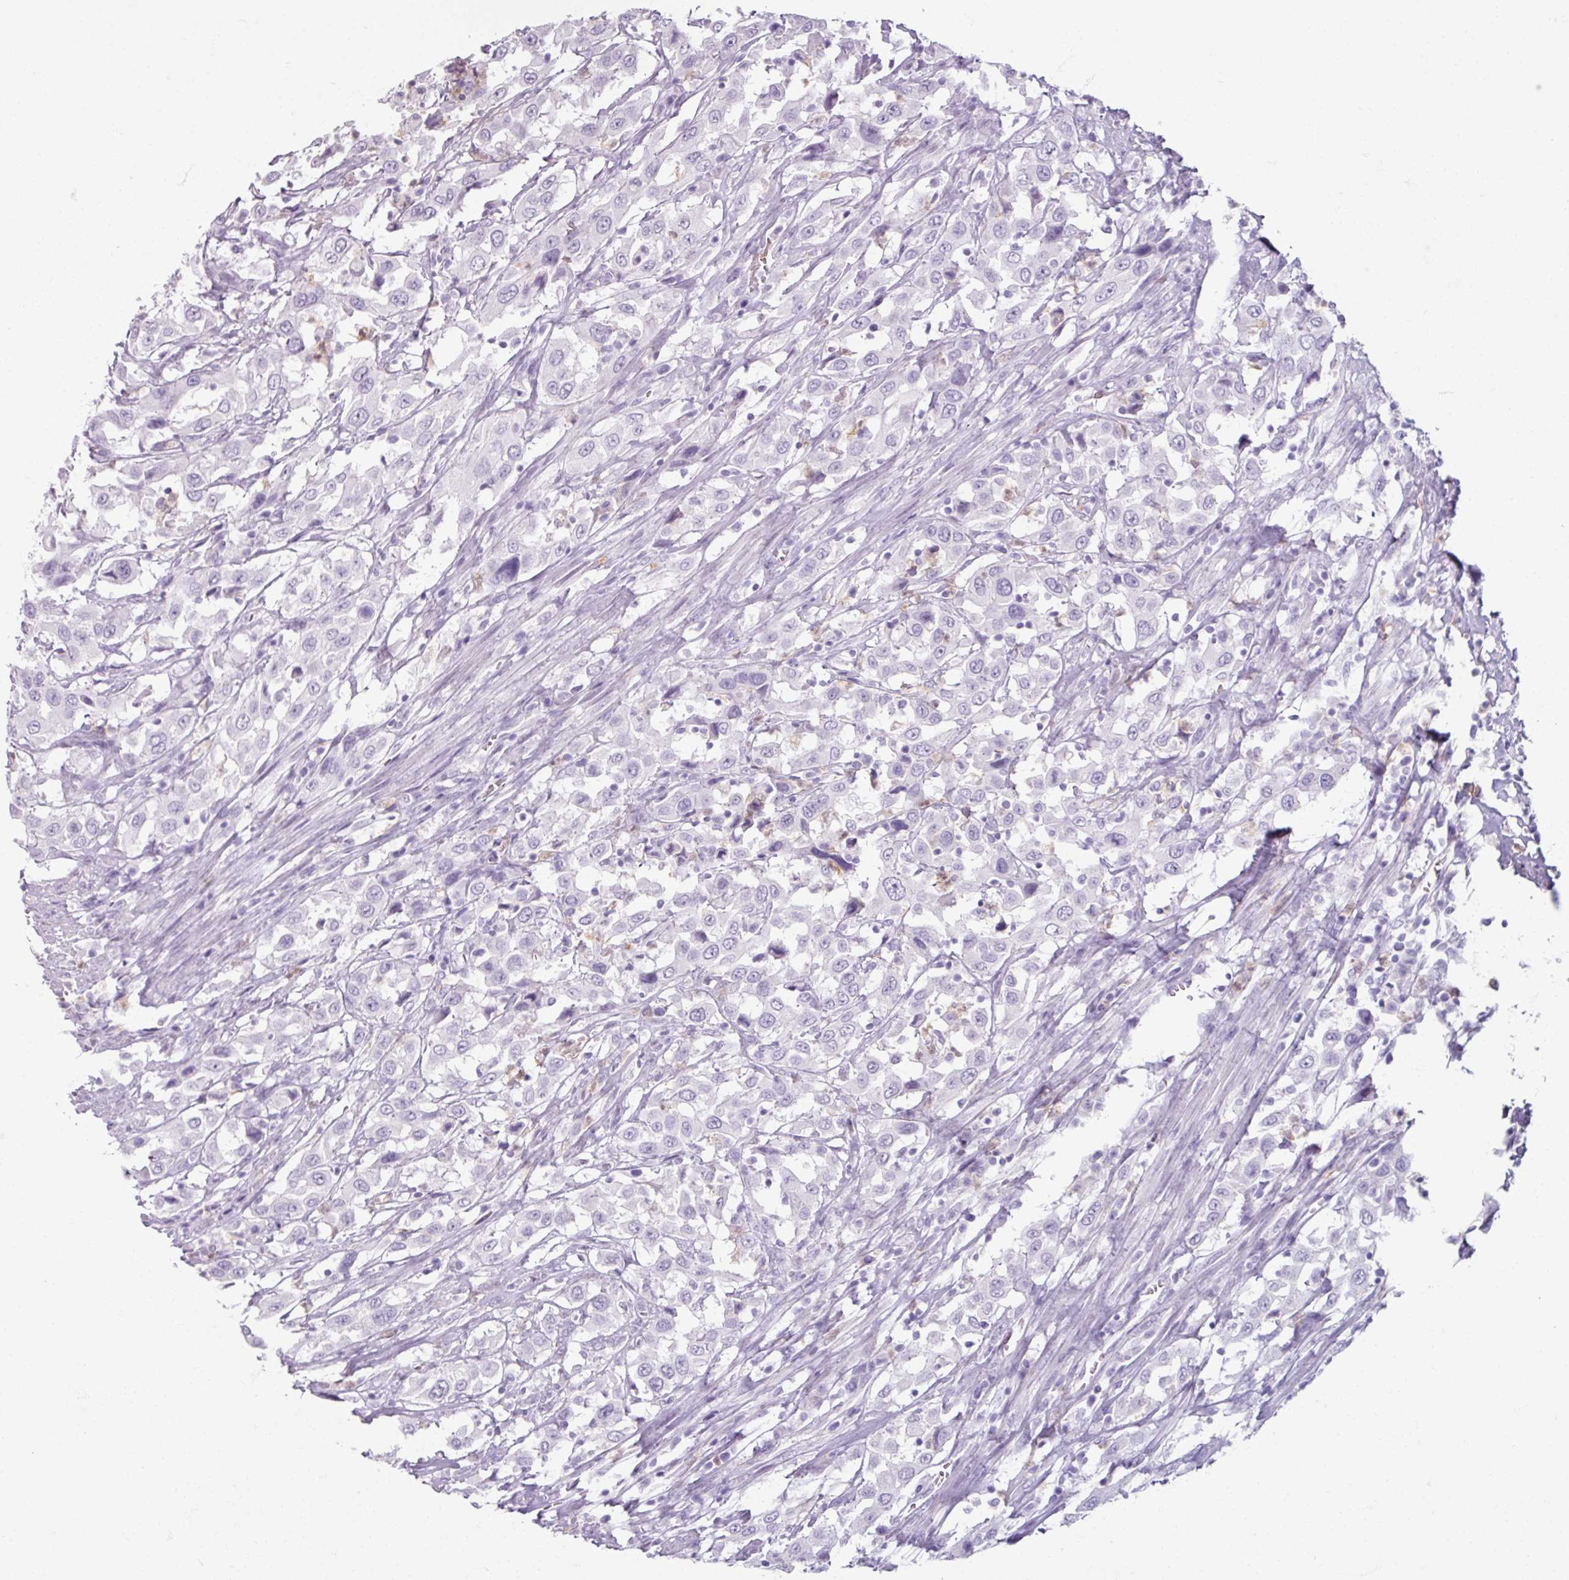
{"staining": {"intensity": "negative", "quantity": "none", "location": "none"}, "tissue": "urothelial cancer", "cell_type": "Tumor cells", "image_type": "cancer", "snomed": [{"axis": "morphology", "description": "Urothelial carcinoma, High grade"}, {"axis": "topography", "description": "Urinary bladder"}], "caption": "Tumor cells are negative for protein expression in human high-grade urothelial carcinoma.", "gene": "ARG1", "patient": {"sex": "male", "age": 61}}